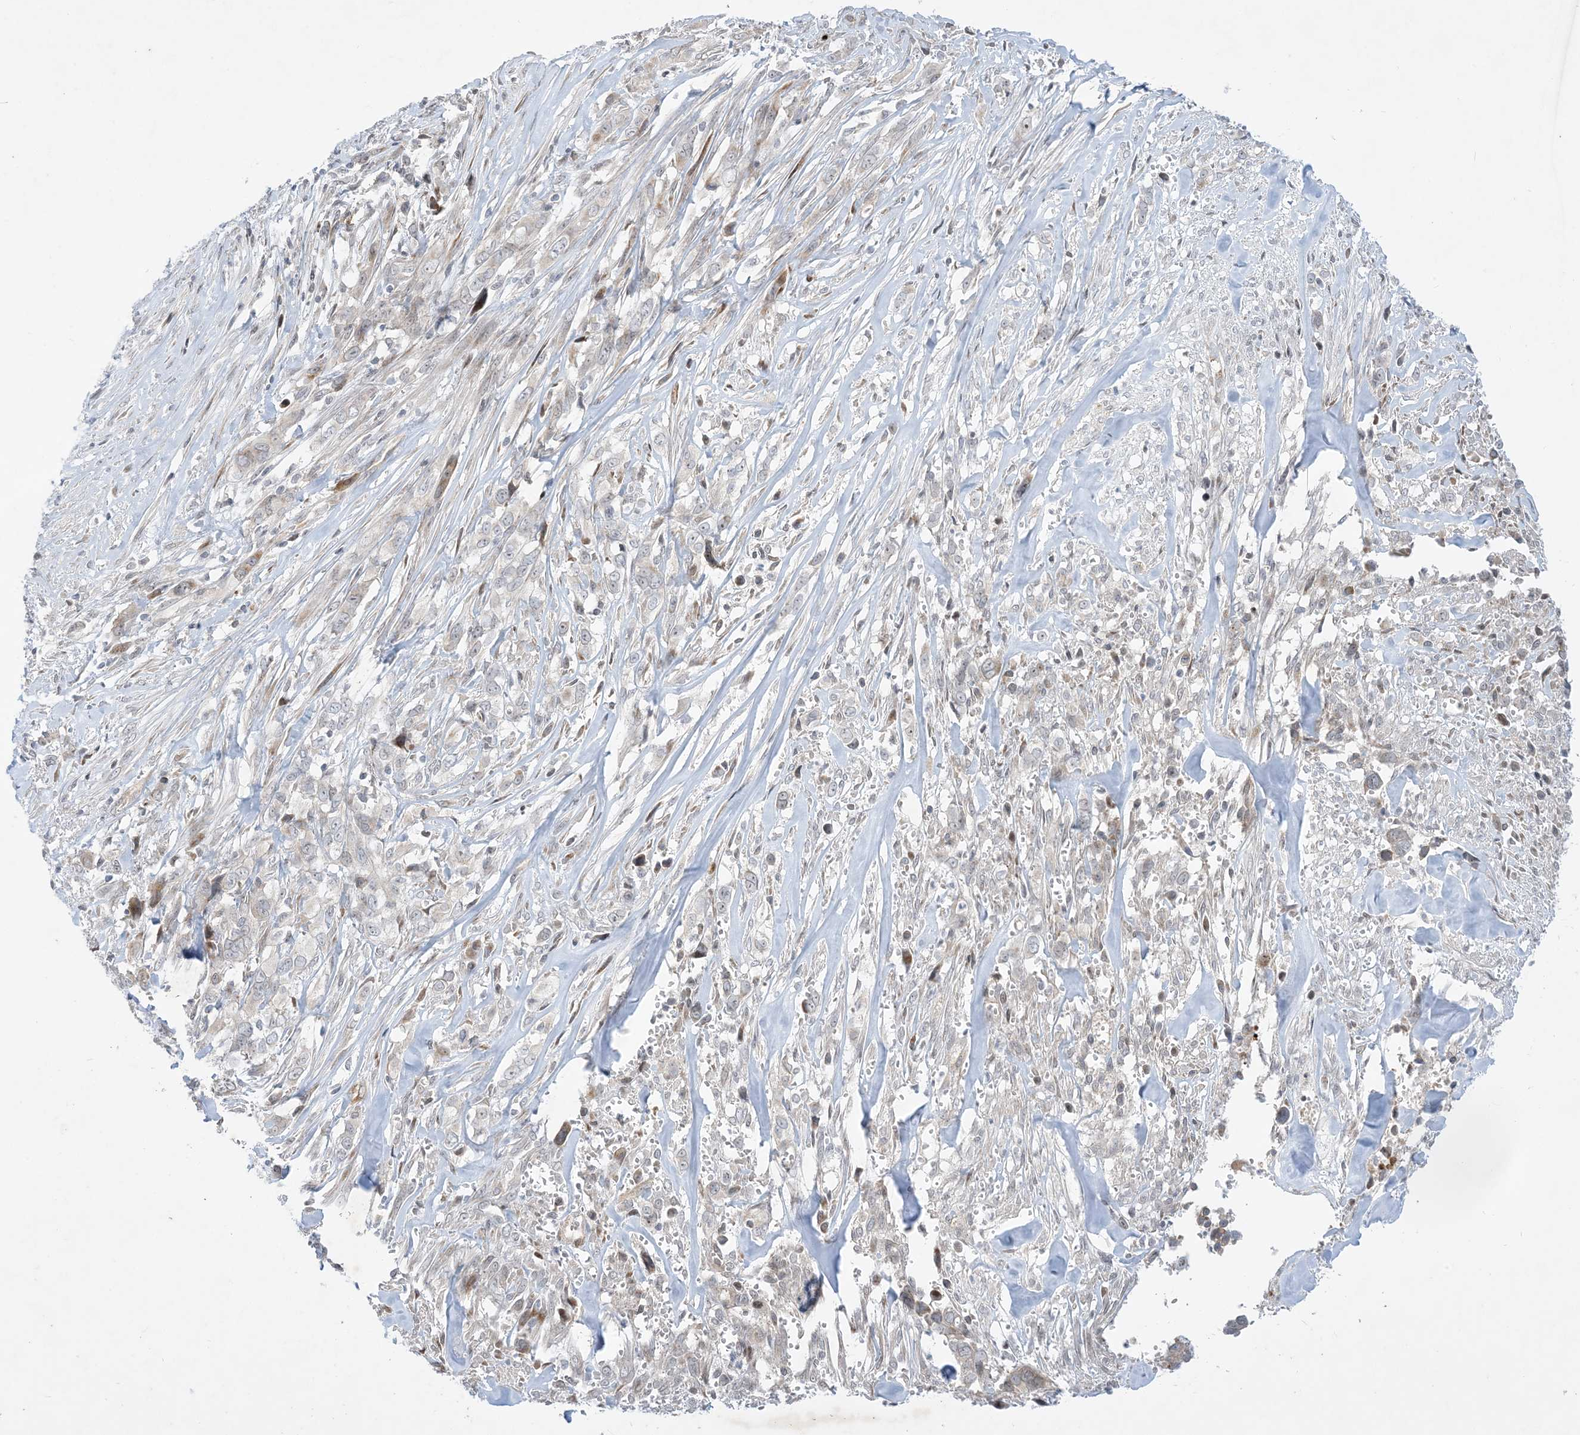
{"staining": {"intensity": "weak", "quantity": "<25%", "location": "cytoplasmic/membranous"}, "tissue": "liver cancer", "cell_type": "Tumor cells", "image_type": "cancer", "snomed": [{"axis": "morphology", "description": "Cholangiocarcinoma"}, {"axis": "topography", "description": "Liver"}], "caption": "High magnification brightfield microscopy of liver cholangiocarcinoma stained with DAB (brown) and counterstained with hematoxylin (blue): tumor cells show no significant expression.", "gene": "SOGA3", "patient": {"sex": "female", "age": 79}}